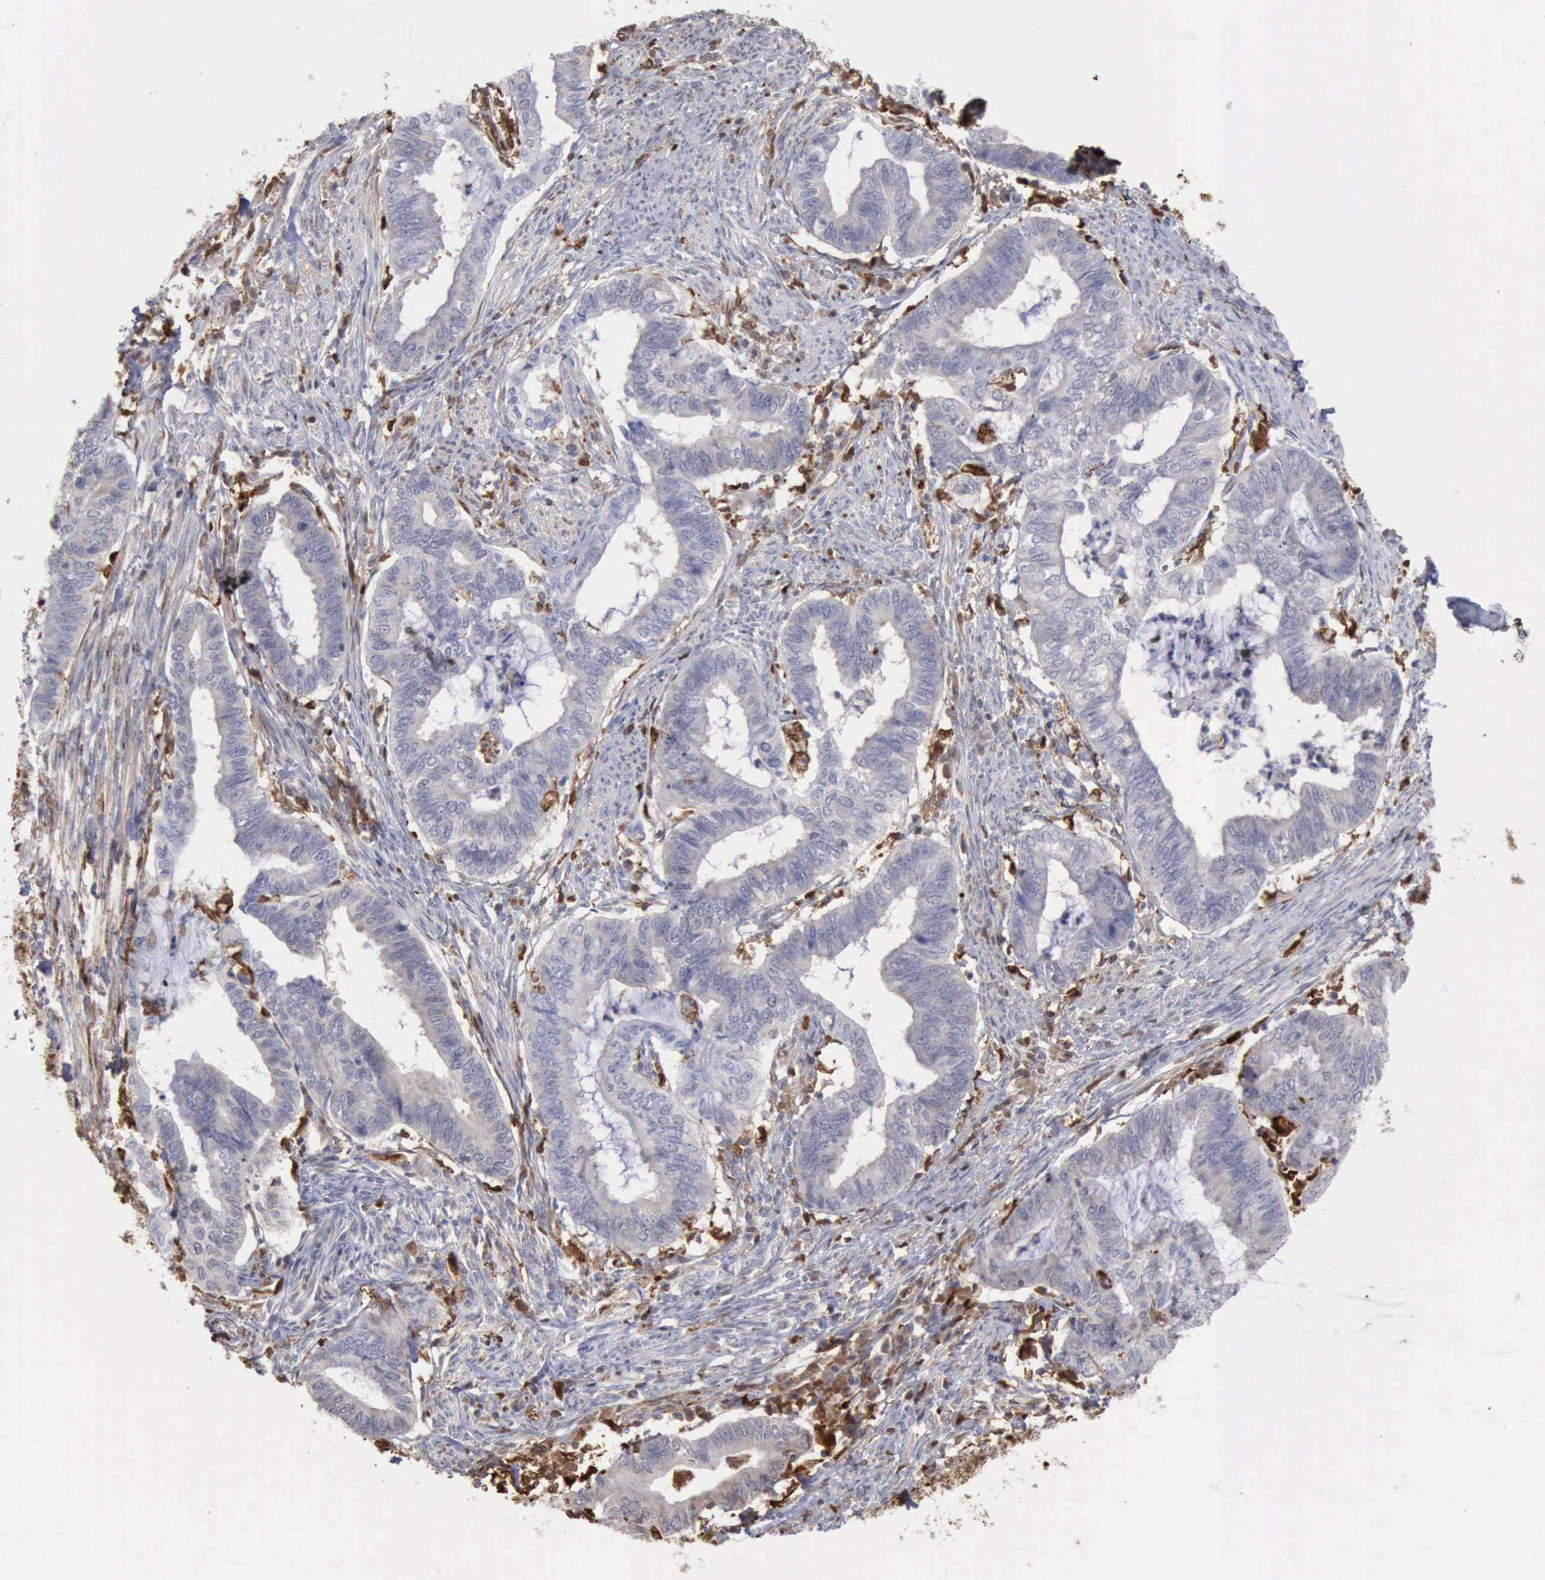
{"staining": {"intensity": "negative", "quantity": "none", "location": "none"}, "tissue": "endometrial cancer", "cell_type": "Tumor cells", "image_type": "cancer", "snomed": [{"axis": "morphology", "description": "Necrosis, NOS"}, {"axis": "morphology", "description": "Adenocarcinoma, NOS"}, {"axis": "topography", "description": "Endometrium"}], "caption": "Tumor cells show no significant expression in adenocarcinoma (endometrial).", "gene": "STAT1", "patient": {"sex": "female", "age": 79}}